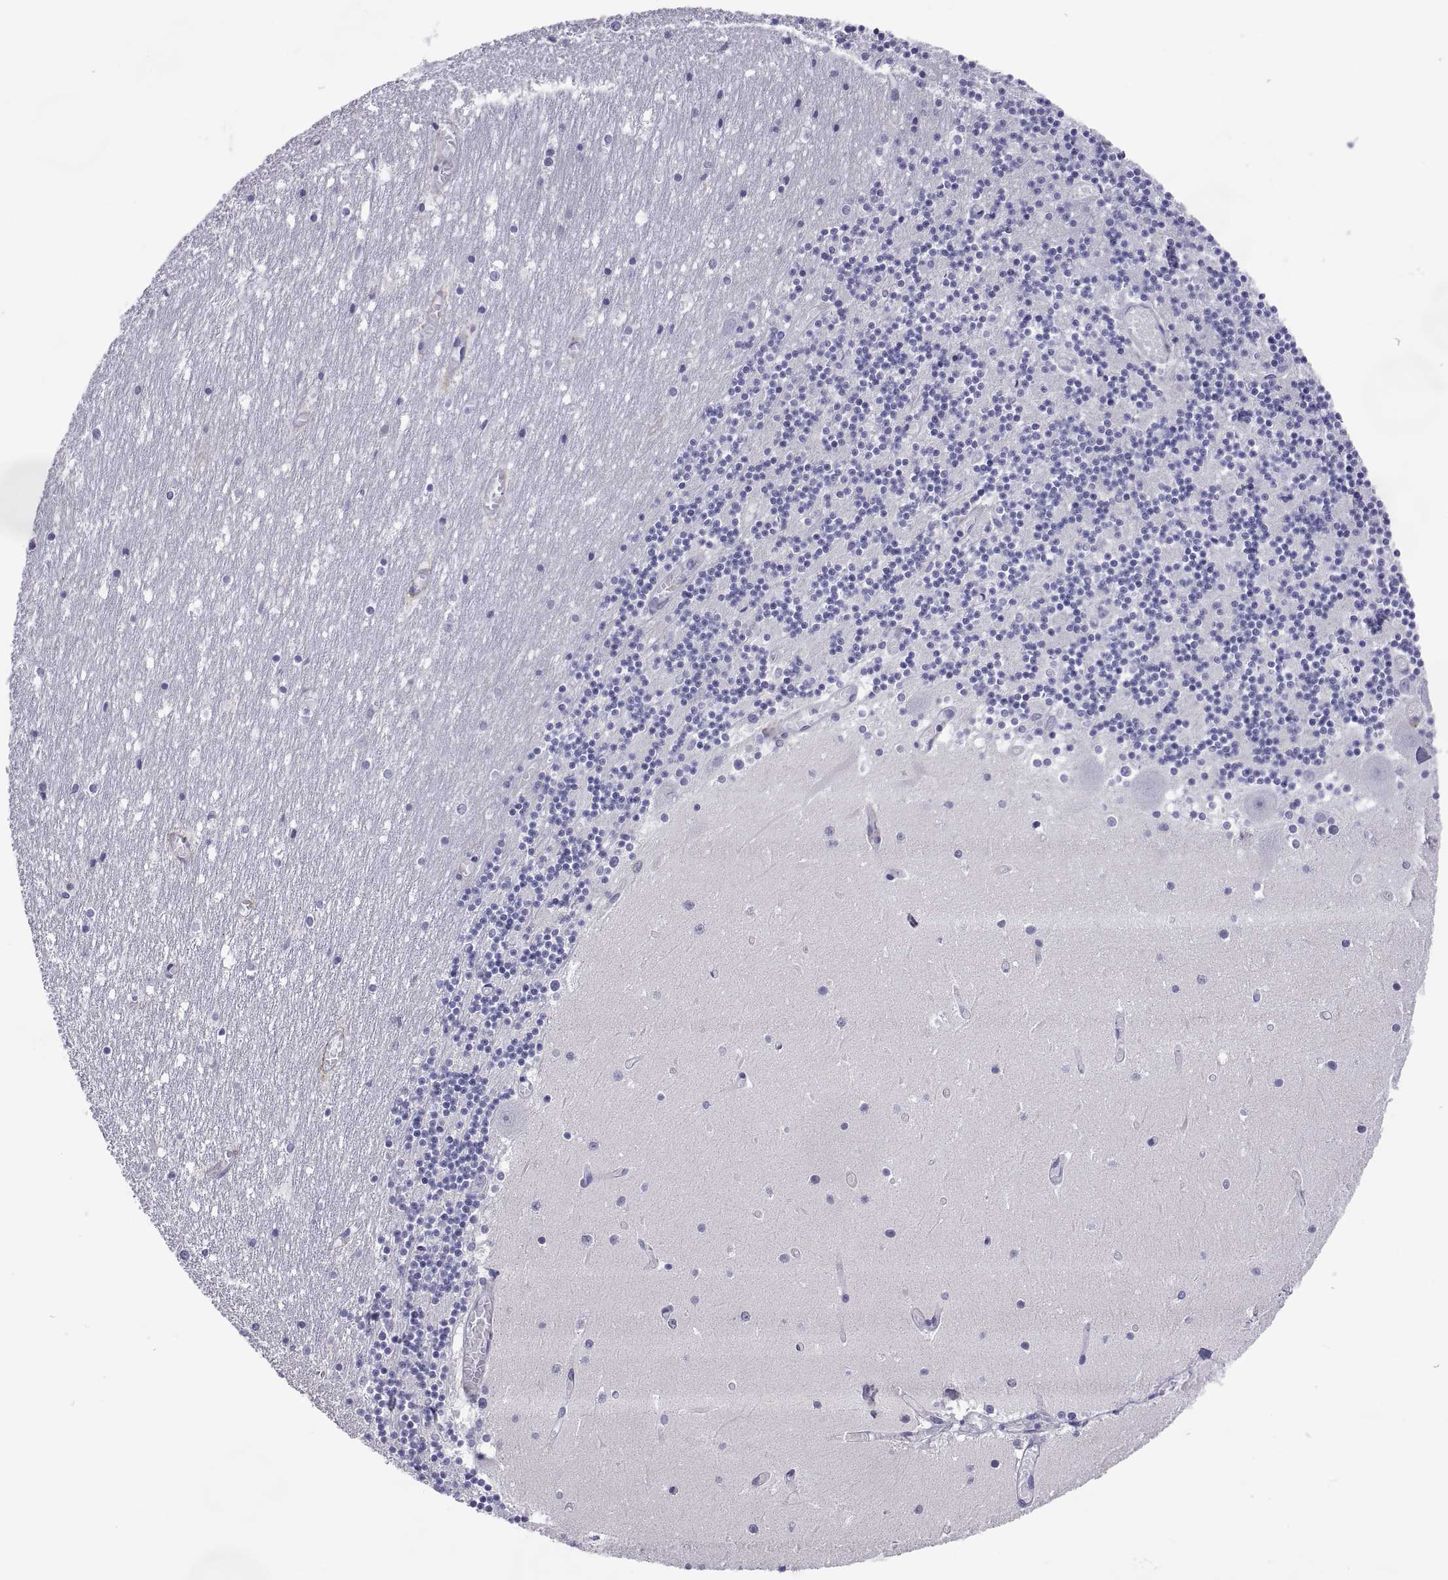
{"staining": {"intensity": "negative", "quantity": "none", "location": "none"}, "tissue": "cerebellum", "cell_type": "Cells in granular layer", "image_type": "normal", "snomed": [{"axis": "morphology", "description": "Normal tissue, NOS"}, {"axis": "topography", "description": "Cerebellum"}], "caption": "The immunohistochemistry (IHC) image has no significant staining in cells in granular layer of cerebellum.", "gene": "CHCT1", "patient": {"sex": "female", "age": 28}}